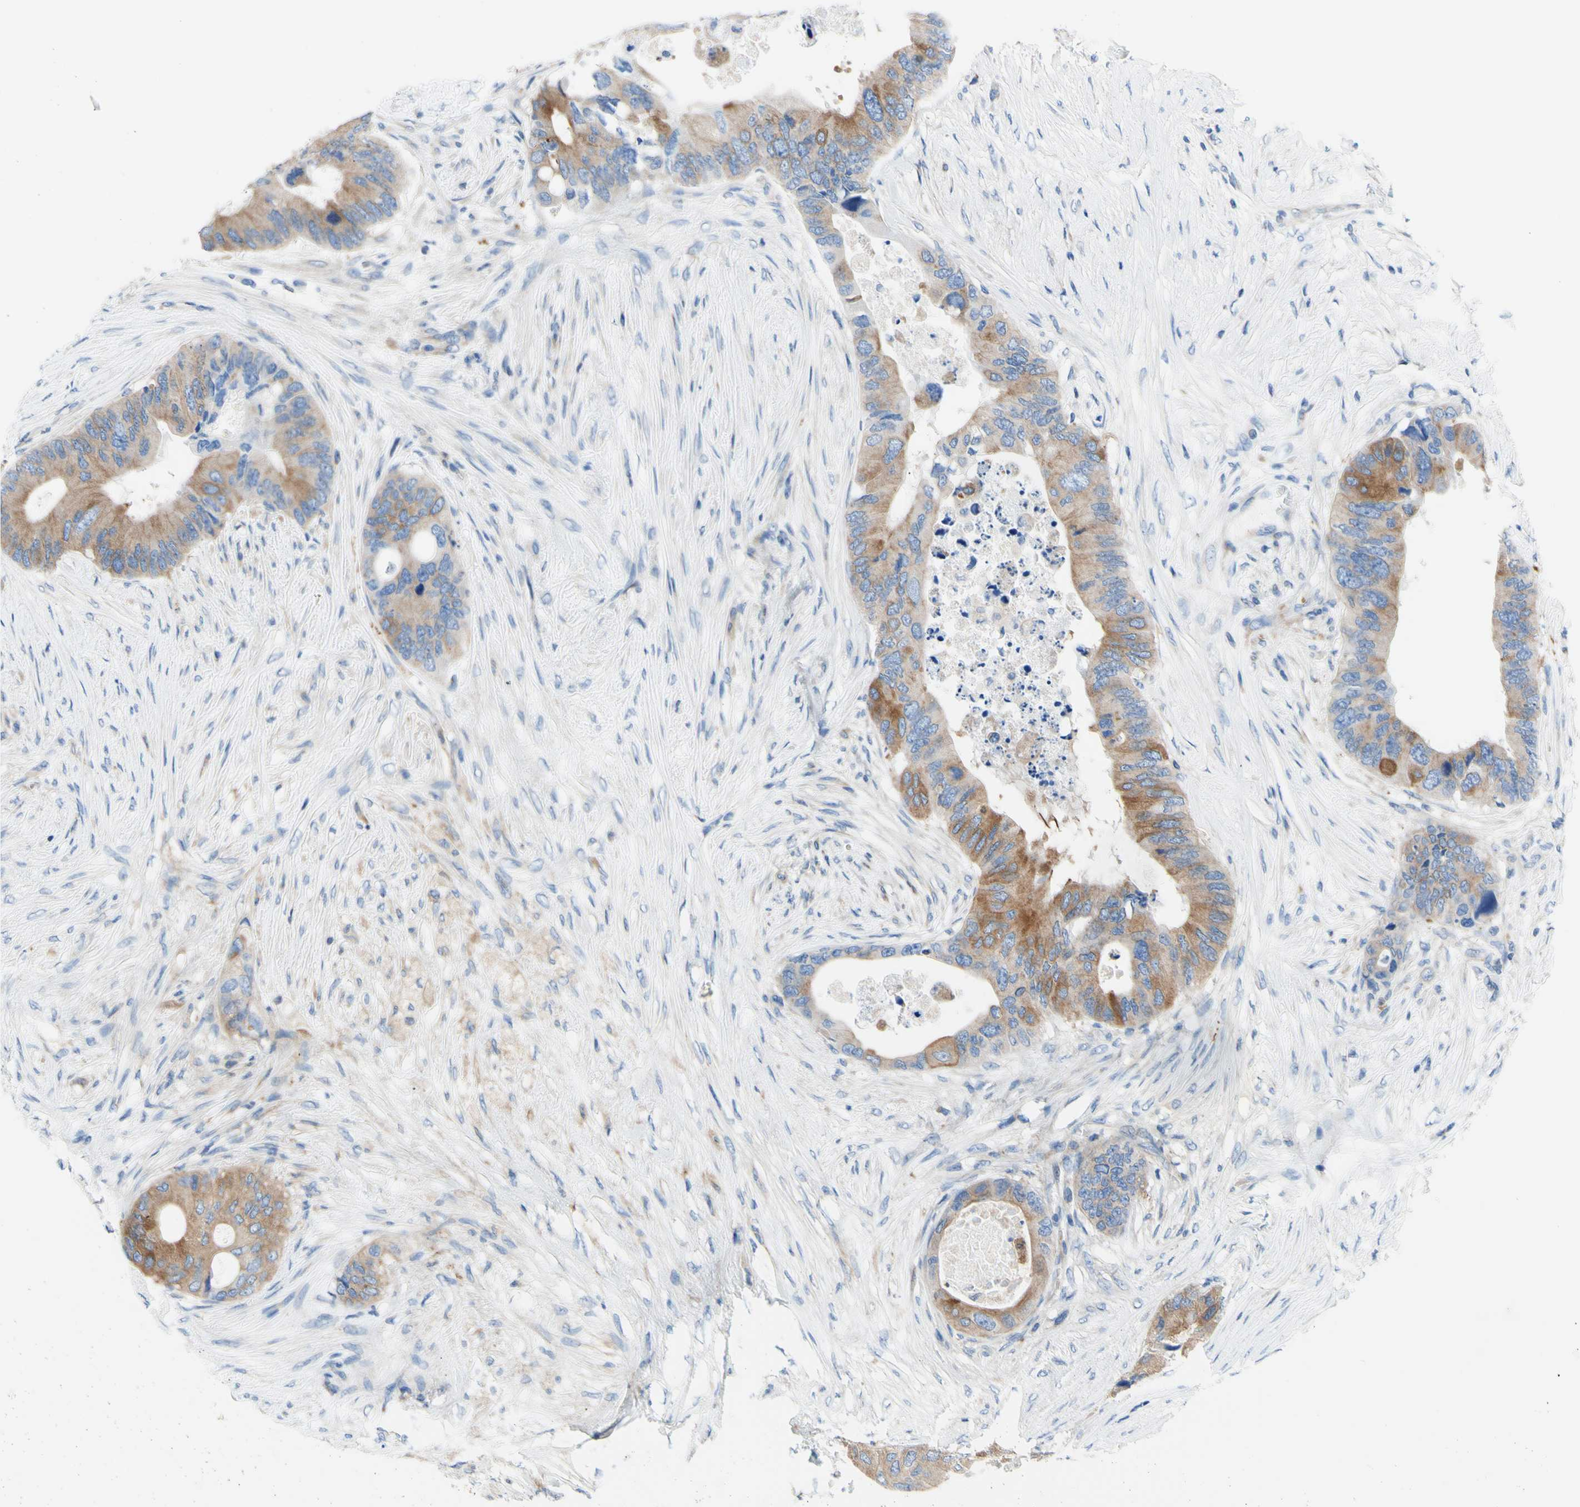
{"staining": {"intensity": "moderate", "quantity": ">75%", "location": "cytoplasmic/membranous"}, "tissue": "colorectal cancer", "cell_type": "Tumor cells", "image_type": "cancer", "snomed": [{"axis": "morphology", "description": "Adenocarcinoma, NOS"}, {"axis": "topography", "description": "Colon"}], "caption": "The image demonstrates immunohistochemical staining of colorectal cancer. There is moderate cytoplasmic/membranous staining is seen in approximately >75% of tumor cells.", "gene": "RETREG2", "patient": {"sex": "male", "age": 71}}